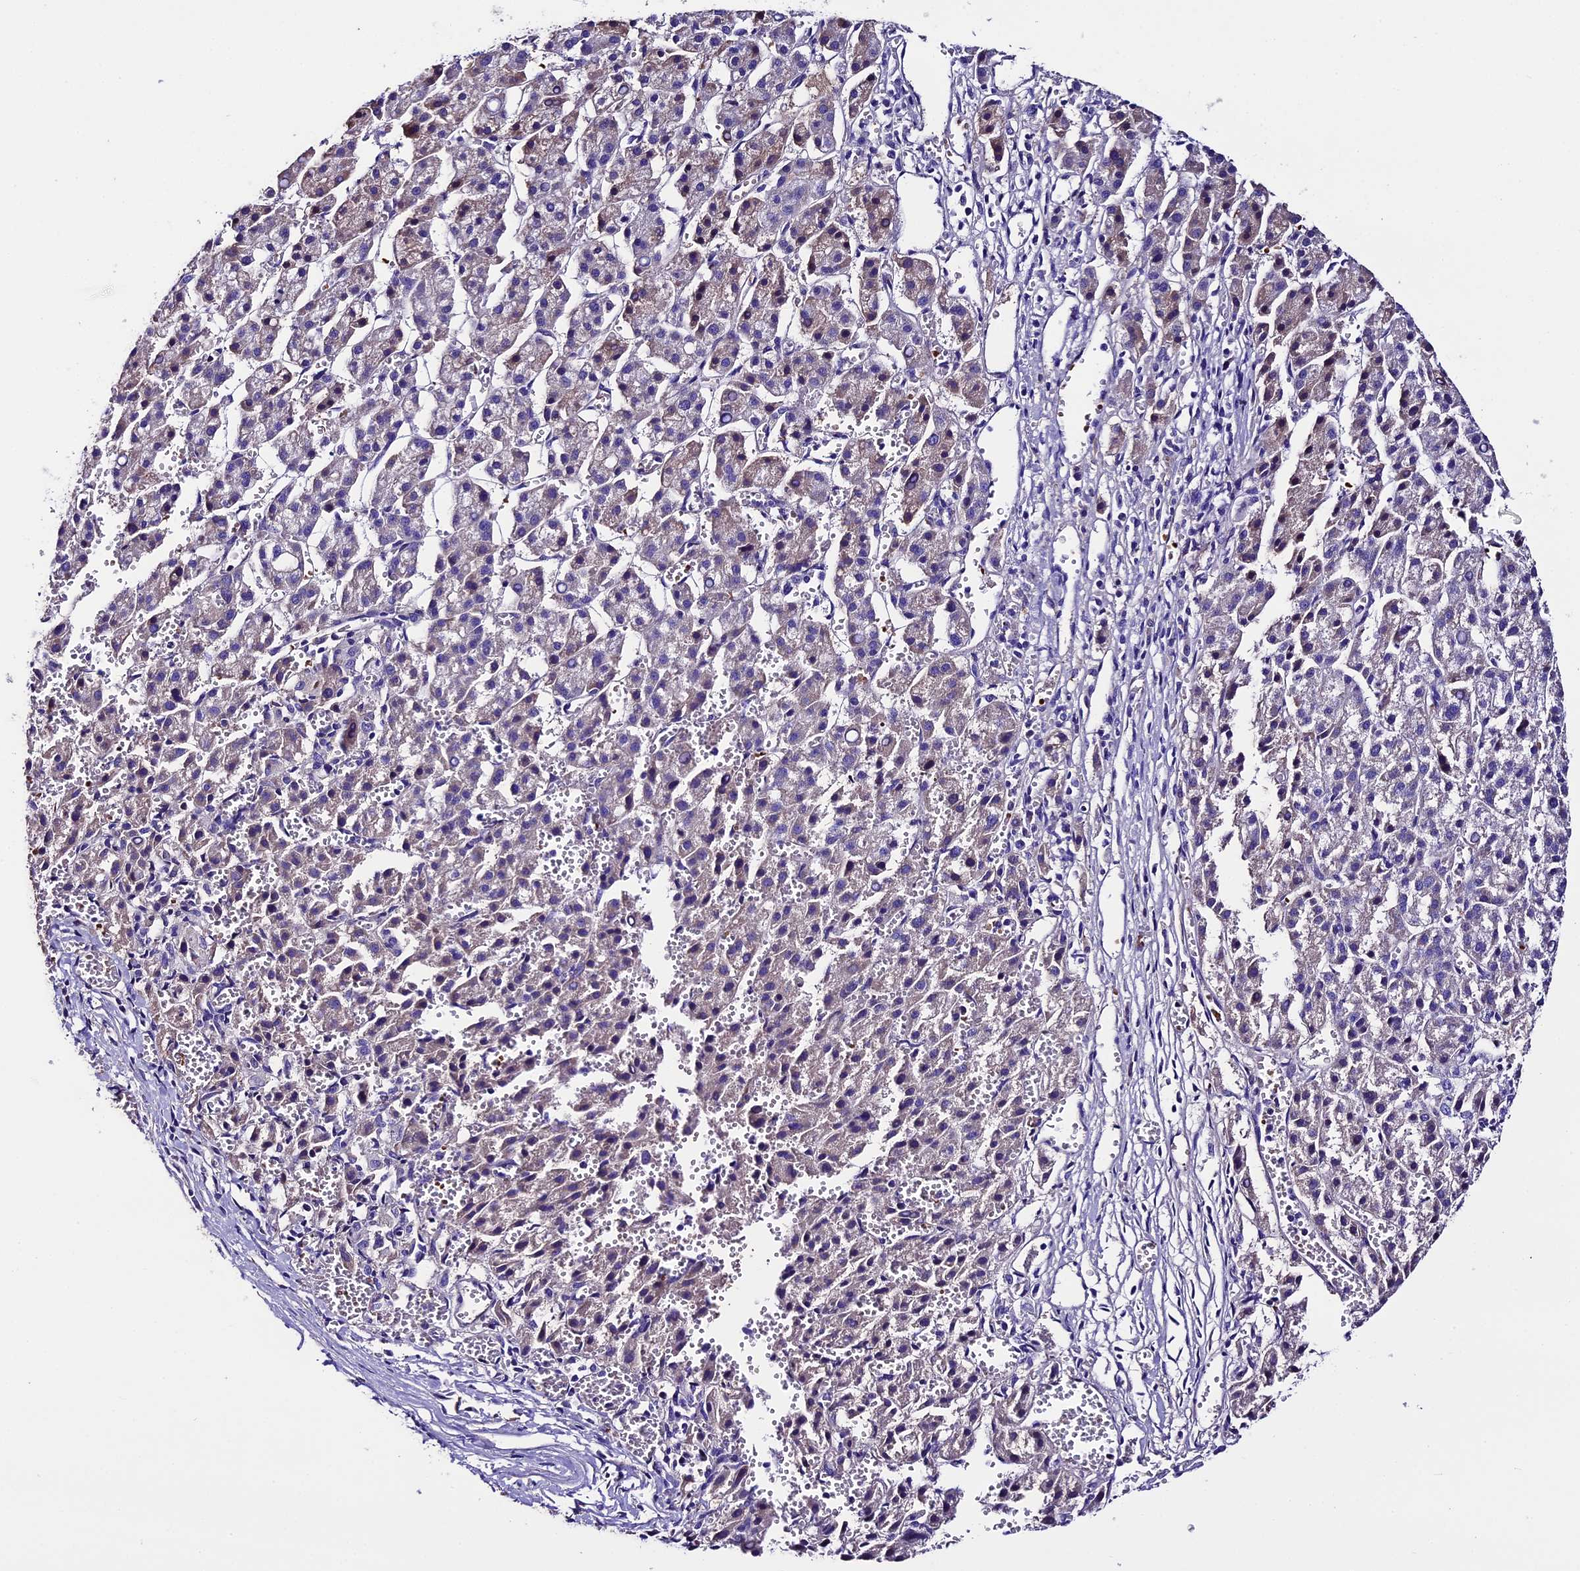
{"staining": {"intensity": "negative", "quantity": "none", "location": "none"}, "tissue": "liver cancer", "cell_type": "Tumor cells", "image_type": "cancer", "snomed": [{"axis": "morphology", "description": "Carcinoma, Hepatocellular, NOS"}, {"axis": "topography", "description": "Liver"}], "caption": "Immunohistochemistry (IHC) of human liver cancer (hepatocellular carcinoma) exhibits no staining in tumor cells. Nuclei are stained in blue.", "gene": "TCP11L2", "patient": {"sex": "female", "age": 58}}